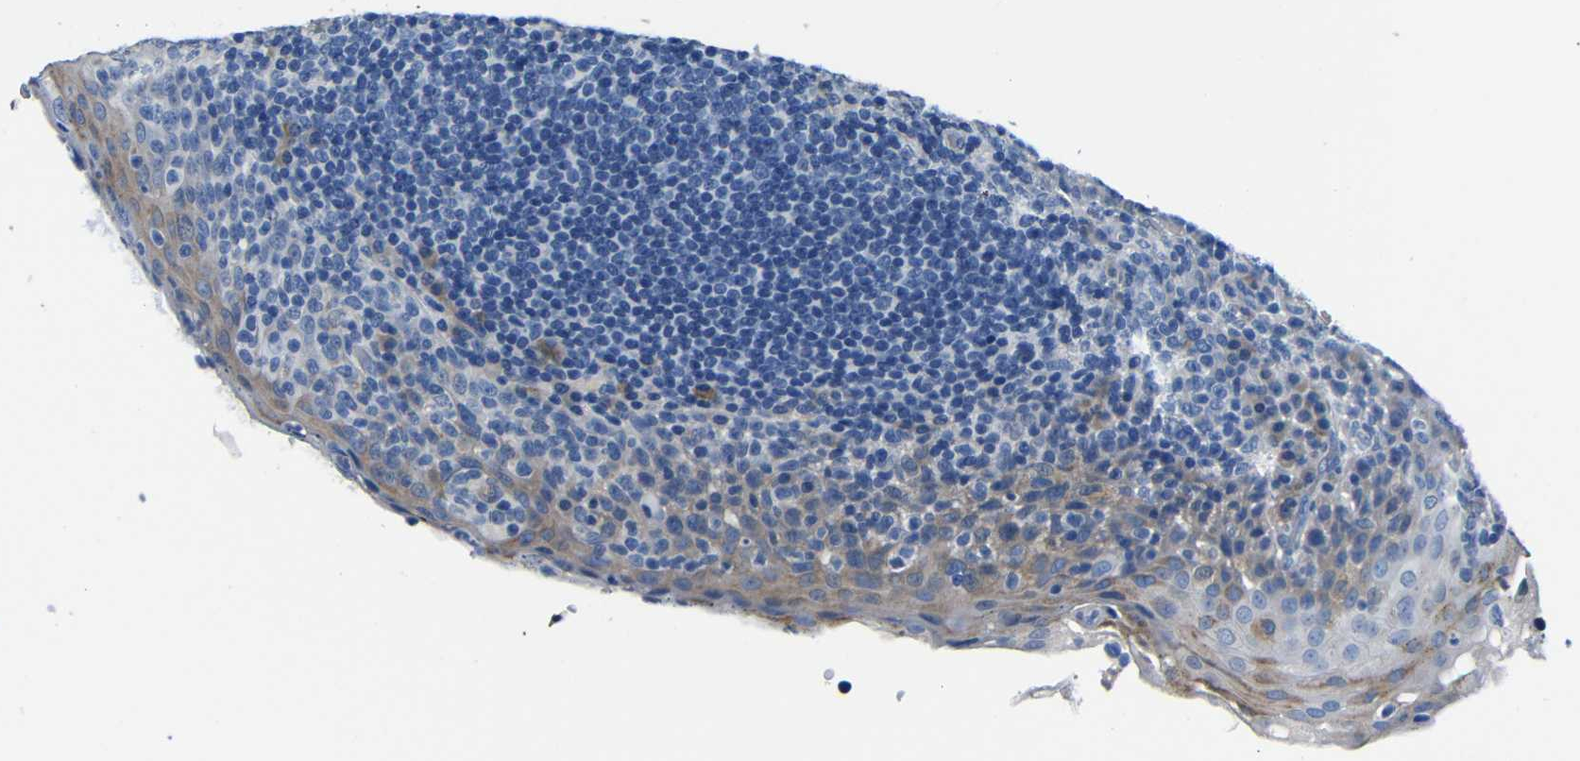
{"staining": {"intensity": "negative", "quantity": "none", "location": "none"}, "tissue": "tonsil", "cell_type": "Germinal center cells", "image_type": "normal", "snomed": [{"axis": "morphology", "description": "Normal tissue, NOS"}, {"axis": "topography", "description": "Tonsil"}], "caption": "High magnification brightfield microscopy of benign tonsil stained with DAB (brown) and counterstained with hematoxylin (blue): germinal center cells show no significant staining.", "gene": "TNFAIP1", "patient": {"sex": "male", "age": 17}}